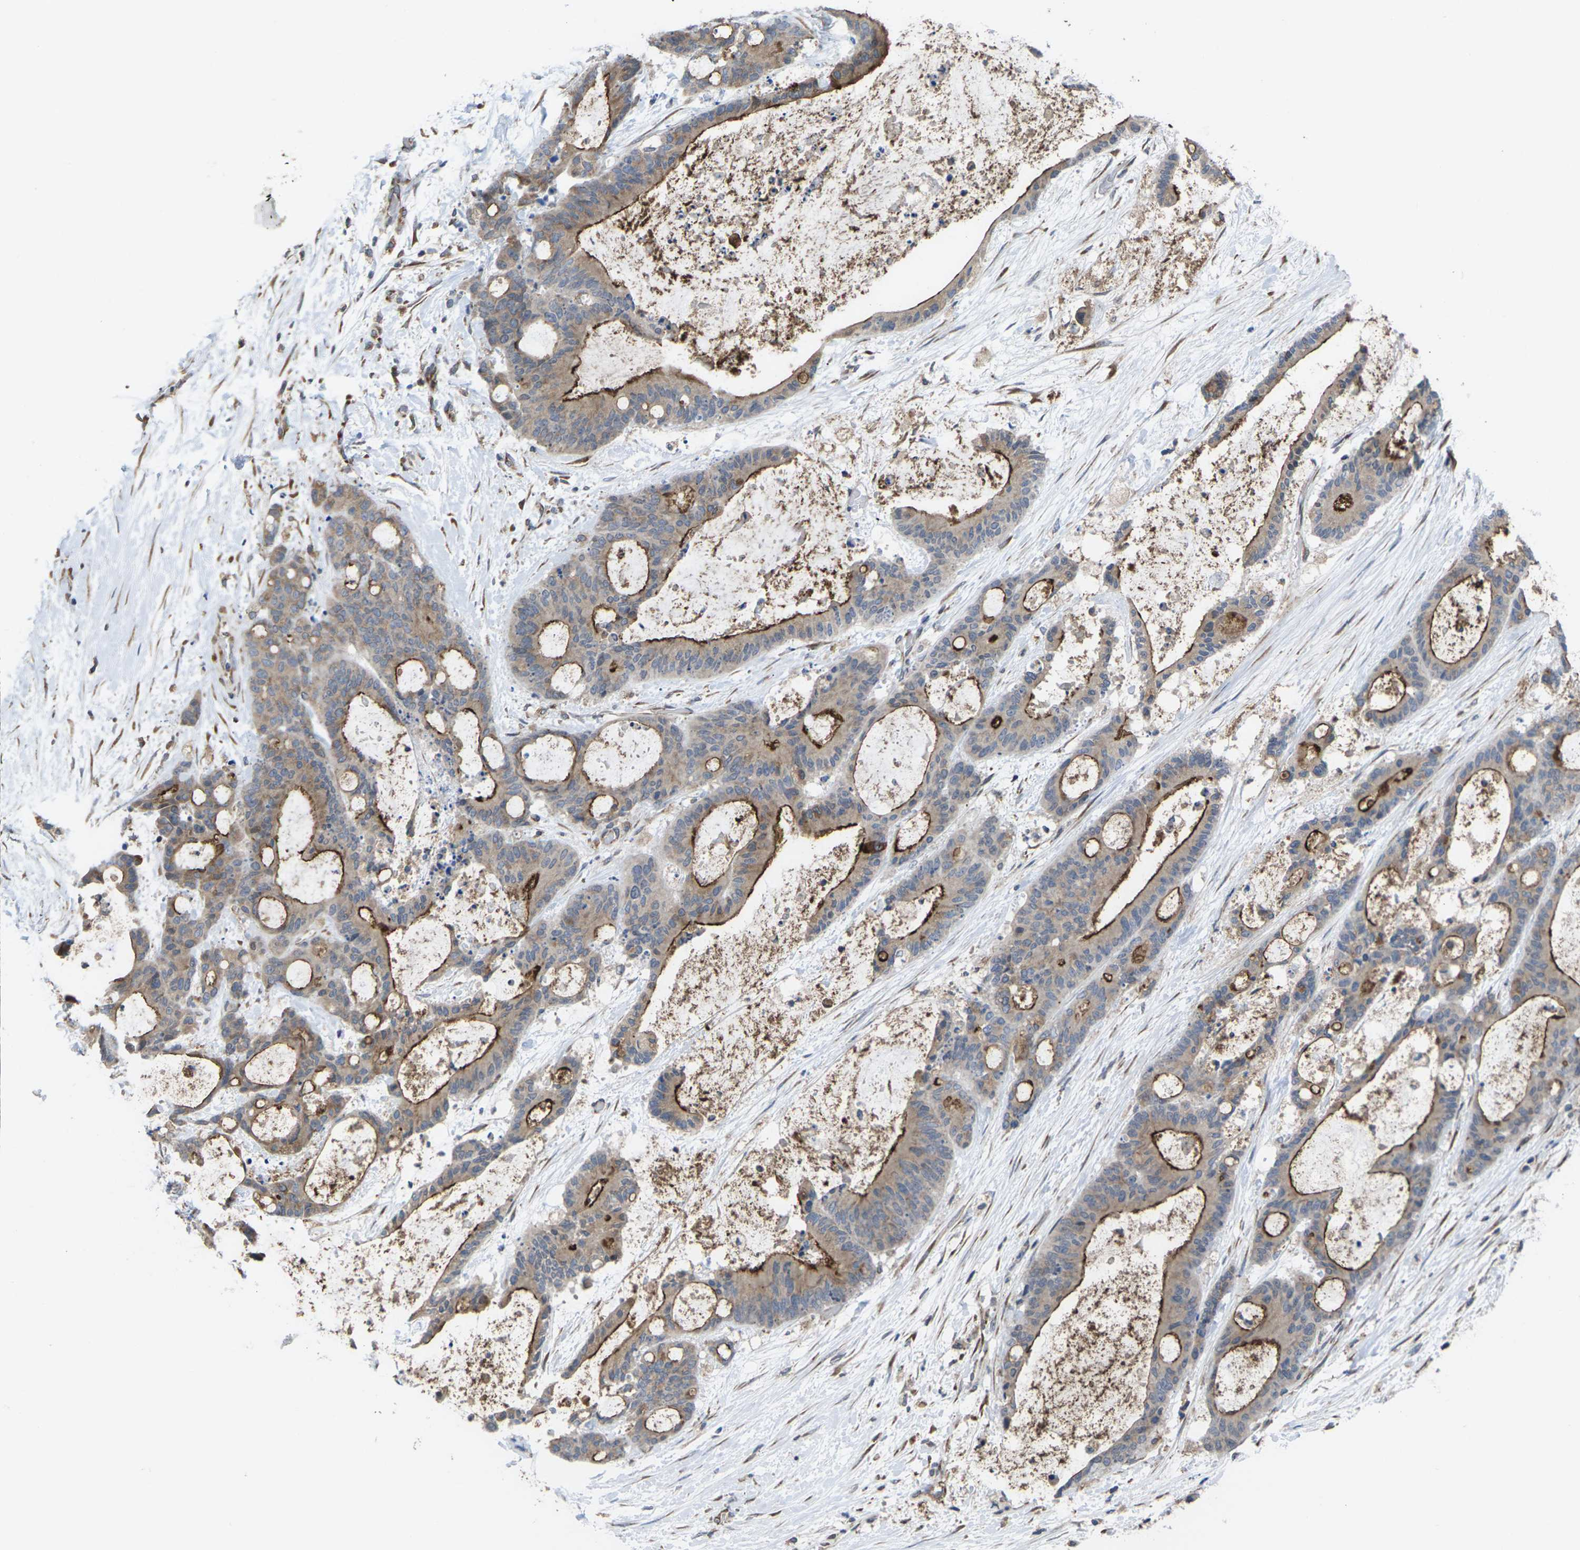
{"staining": {"intensity": "strong", "quantity": ">75%", "location": "cytoplasmic/membranous"}, "tissue": "liver cancer", "cell_type": "Tumor cells", "image_type": "cancer", "snomed": [{"axis": "morphology", "description": "Cholangiocarcinoma"}, {"axis": "topography", "description": "Liver"}], "caption": "A photomicrograph showing strong cytoplasmic/membranous staining in approximately >75% of tumor cells in liver cancer (cholangiocarcinoma), as visualized by brown immunohistochemical staining.", "gene": "PDZK1IP1", "patient": {"sex": "female", "age": 73}}